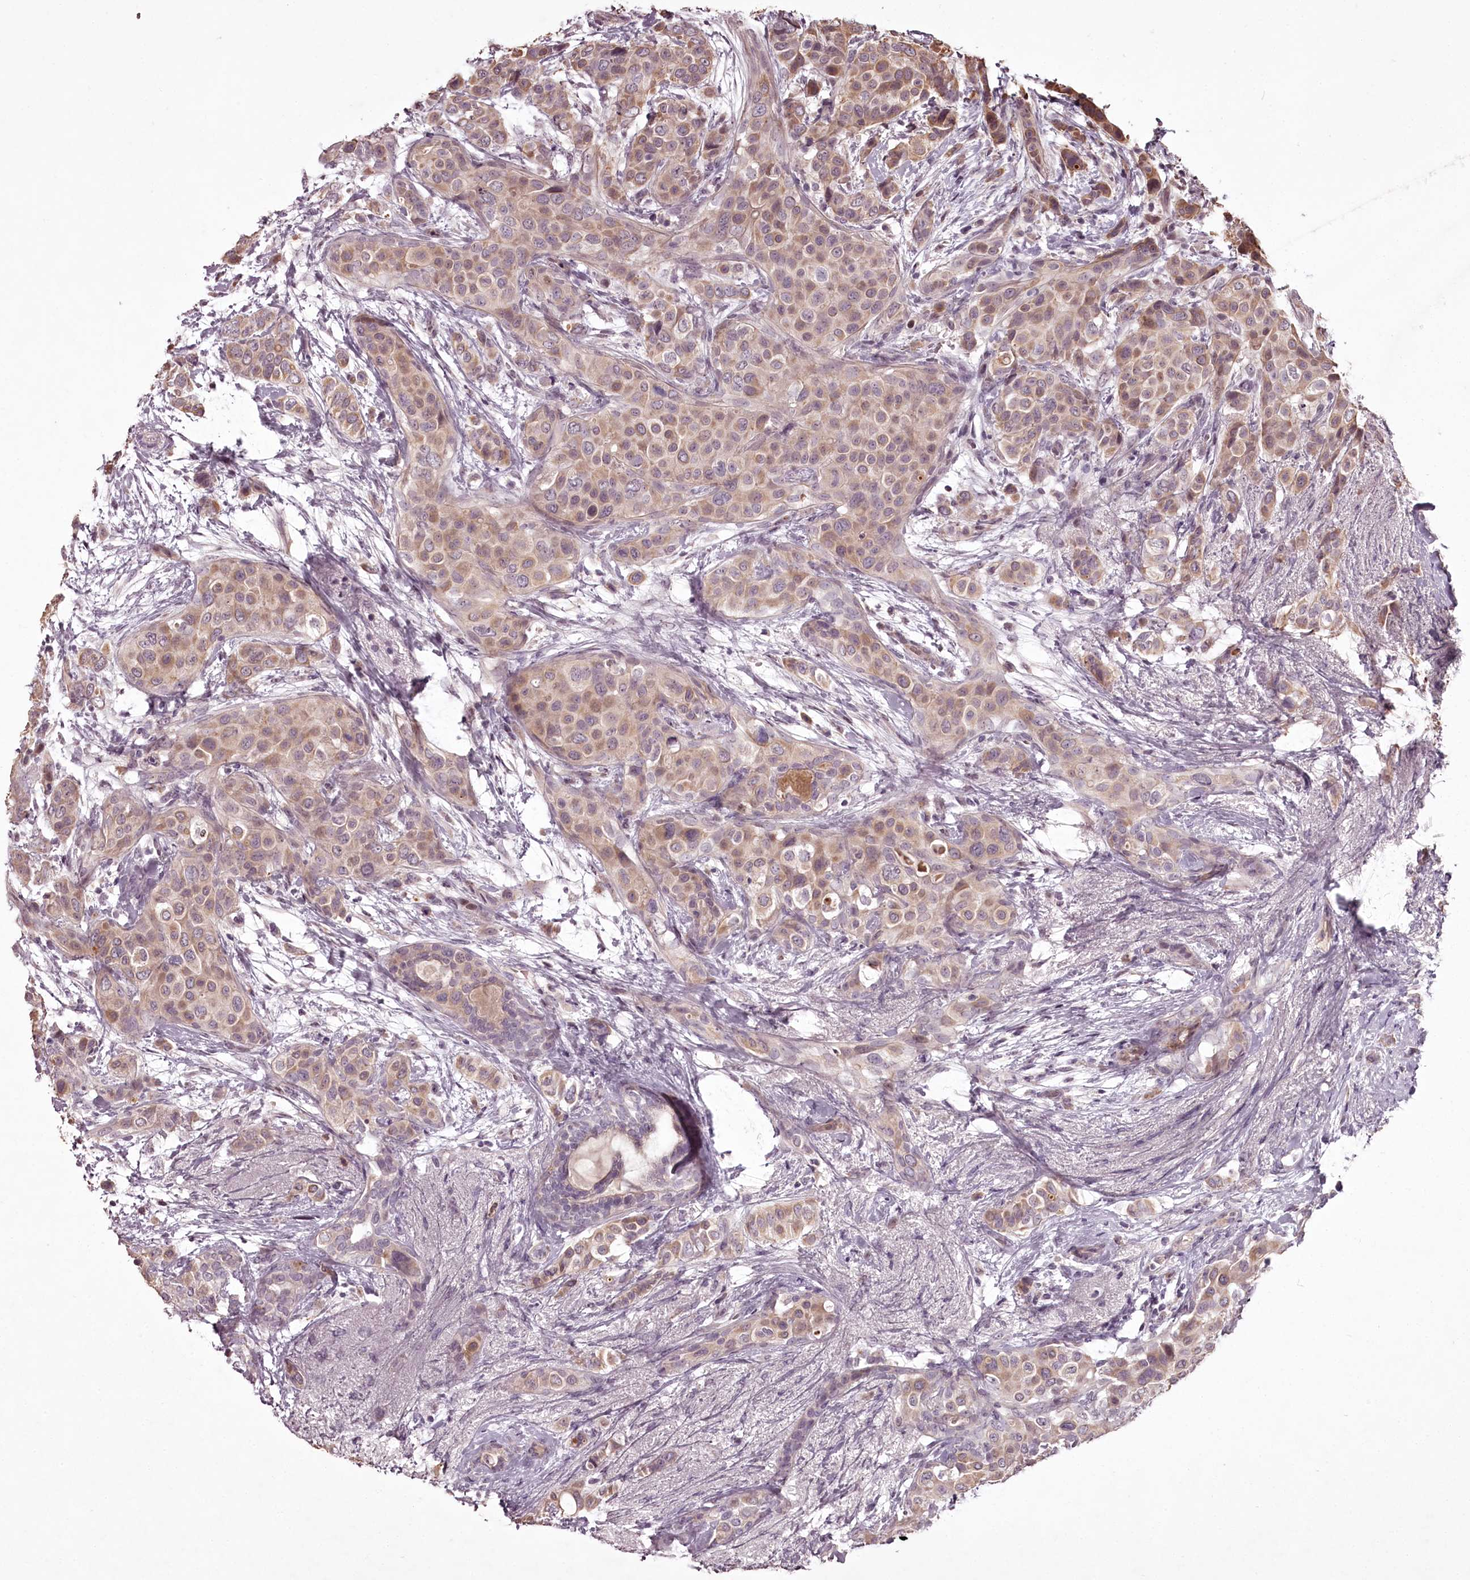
{"staining": {"intensity": "moderate", "quantity": "<25%", "location": "cytoplasmic/membranous"}, "tissue": "breast cancer", "cell_type": "Tumor cells", "image_type": "cancer", "snomed": [{"axis": "morphology", "description": "Lobular carcinoma"}, {"axis": "topography", "description": "Breast"}], "caption": "Protein staining shows moderate cytoplasmic/membranous expression in approximately <25% of tumor cells in lobular carcinoma (breast).", "gene": "RBMXL2", "patient": {"sex": "female", "age": 51}}